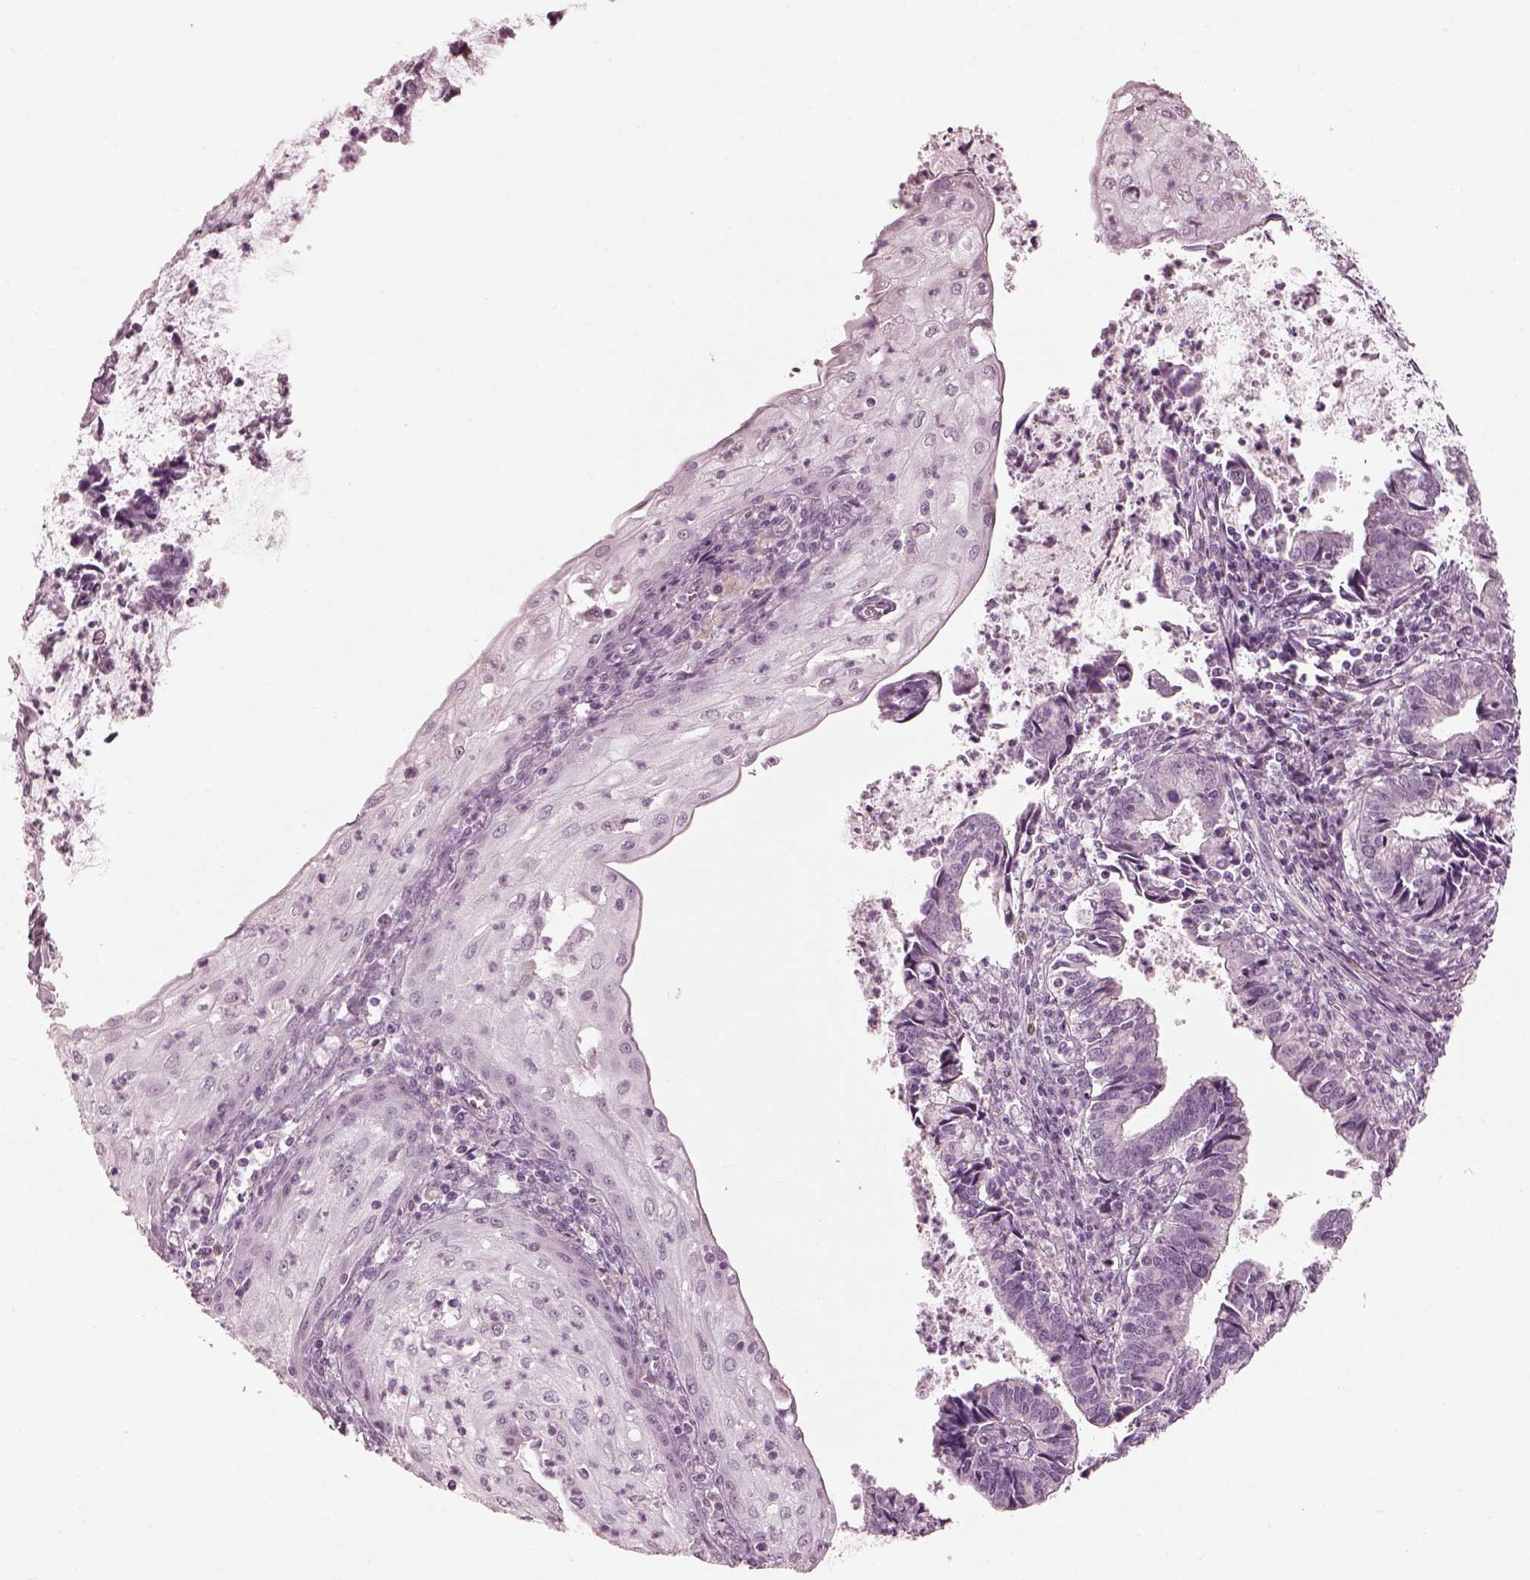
{"staining": {"intensity": "negative", "quantity": "none", "location": "none"}, "tissue": "cervical cancer", "cell_type": "Tumor cells", "image_type": "cancer", "snomed": [{"axis": "morphology", "description": "Adenocarcinoma, NOS"}, {"axis": "topography", "description": "Cervix"}], "caption": "Tumor cells show no significant protein expression in cervical cancer.", "gene": "RSPH9", "patient": {"sex": "female", "age": 42}}